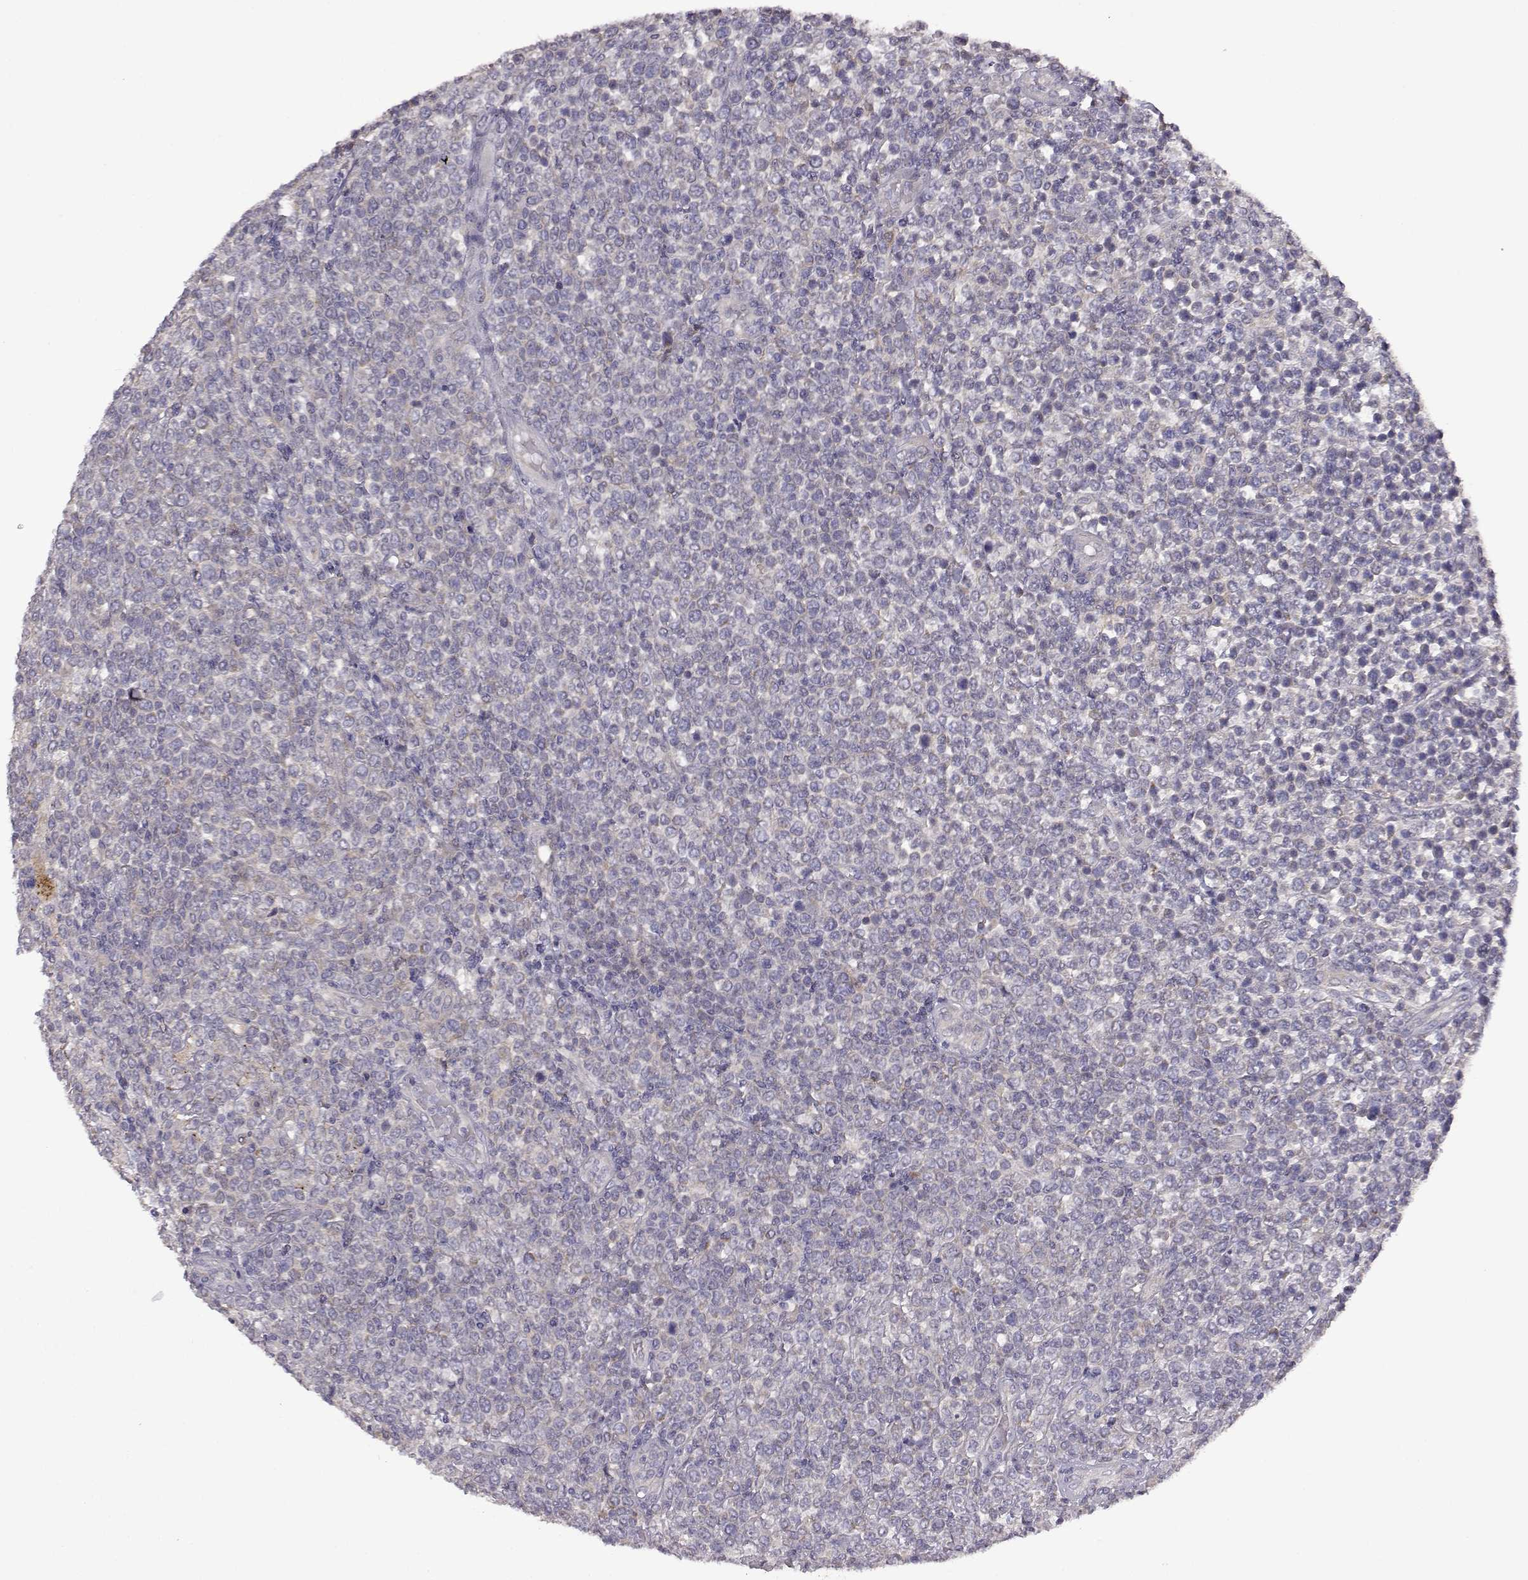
{"staining": {"intensity": "negative", "quantity": "none", "location": "none"}, "tissue": "lymphoma", "cell_type": "Tumor cells", "image_type": "cancer", "snomed": [{"axis": "morphology", "description": "Malignant lymphoma, non-Hodgkin's type, High grade"}, {"axis": "topography", "description": "Soft tissue"}], "caption": "Image shows no significant protein staining in tumor cells of lymphoma.", "gene": "VGF", "patient": {"sex": "female", "age": 56}}